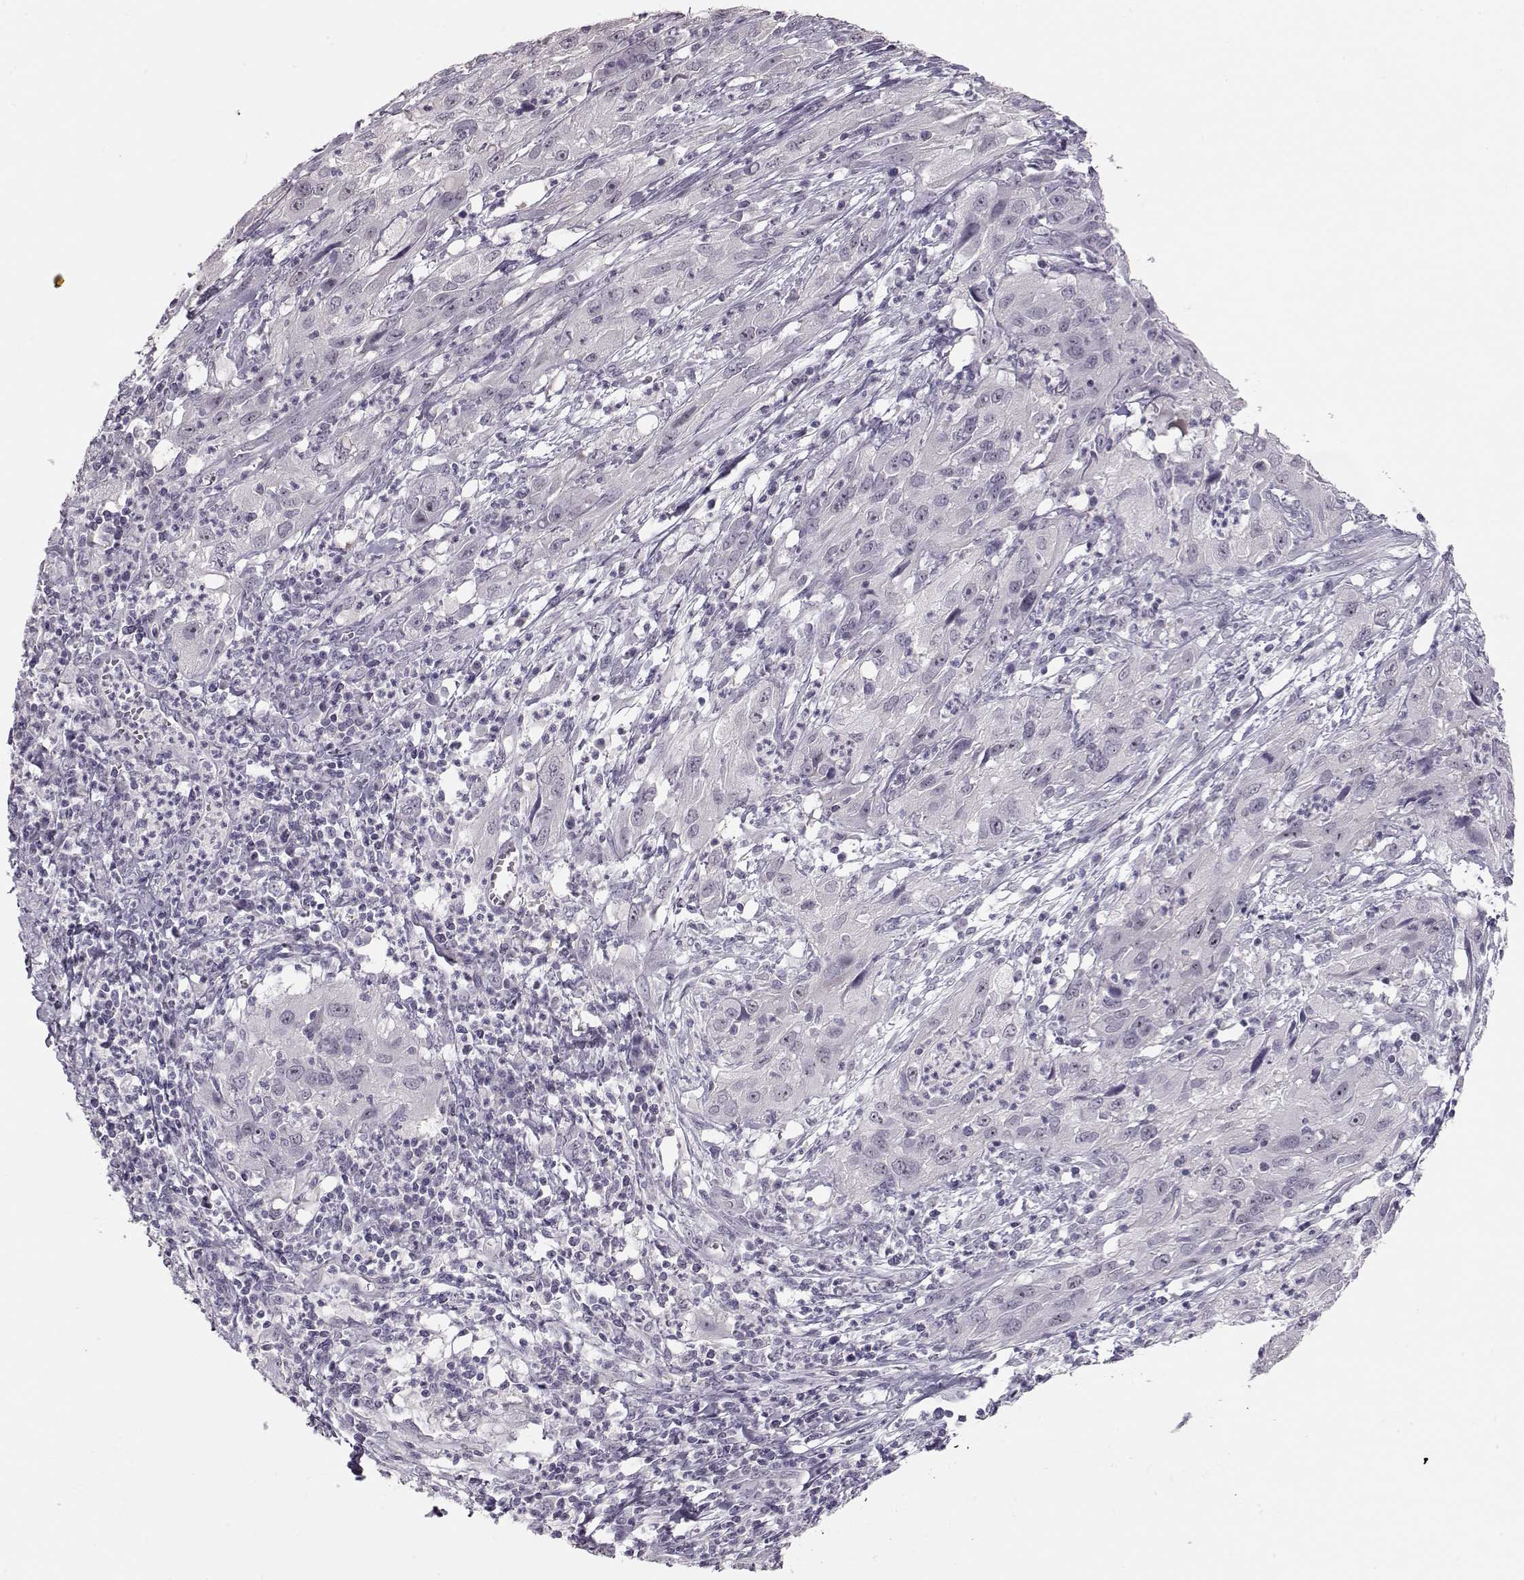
{"staining": {"intensity": "negative", "quantity": "none", "location": "none"}, "tissue": "cervical cancer", "cell_type": "Tumor cells", "image_type": "cancer", "snomed": [{"axis": "morphology", "description": "Squamous cell carcinoma, NOS"}, {"axis": "topography", "description": "Cervix"}], "caption": "A high-resolution histopathology image shows immunohistochemistry staining of cervical cancer, which shows no significant positivity in tumor cells.", "gene": "FAM205A", "patient": {"sex": "female", "age": 32}}